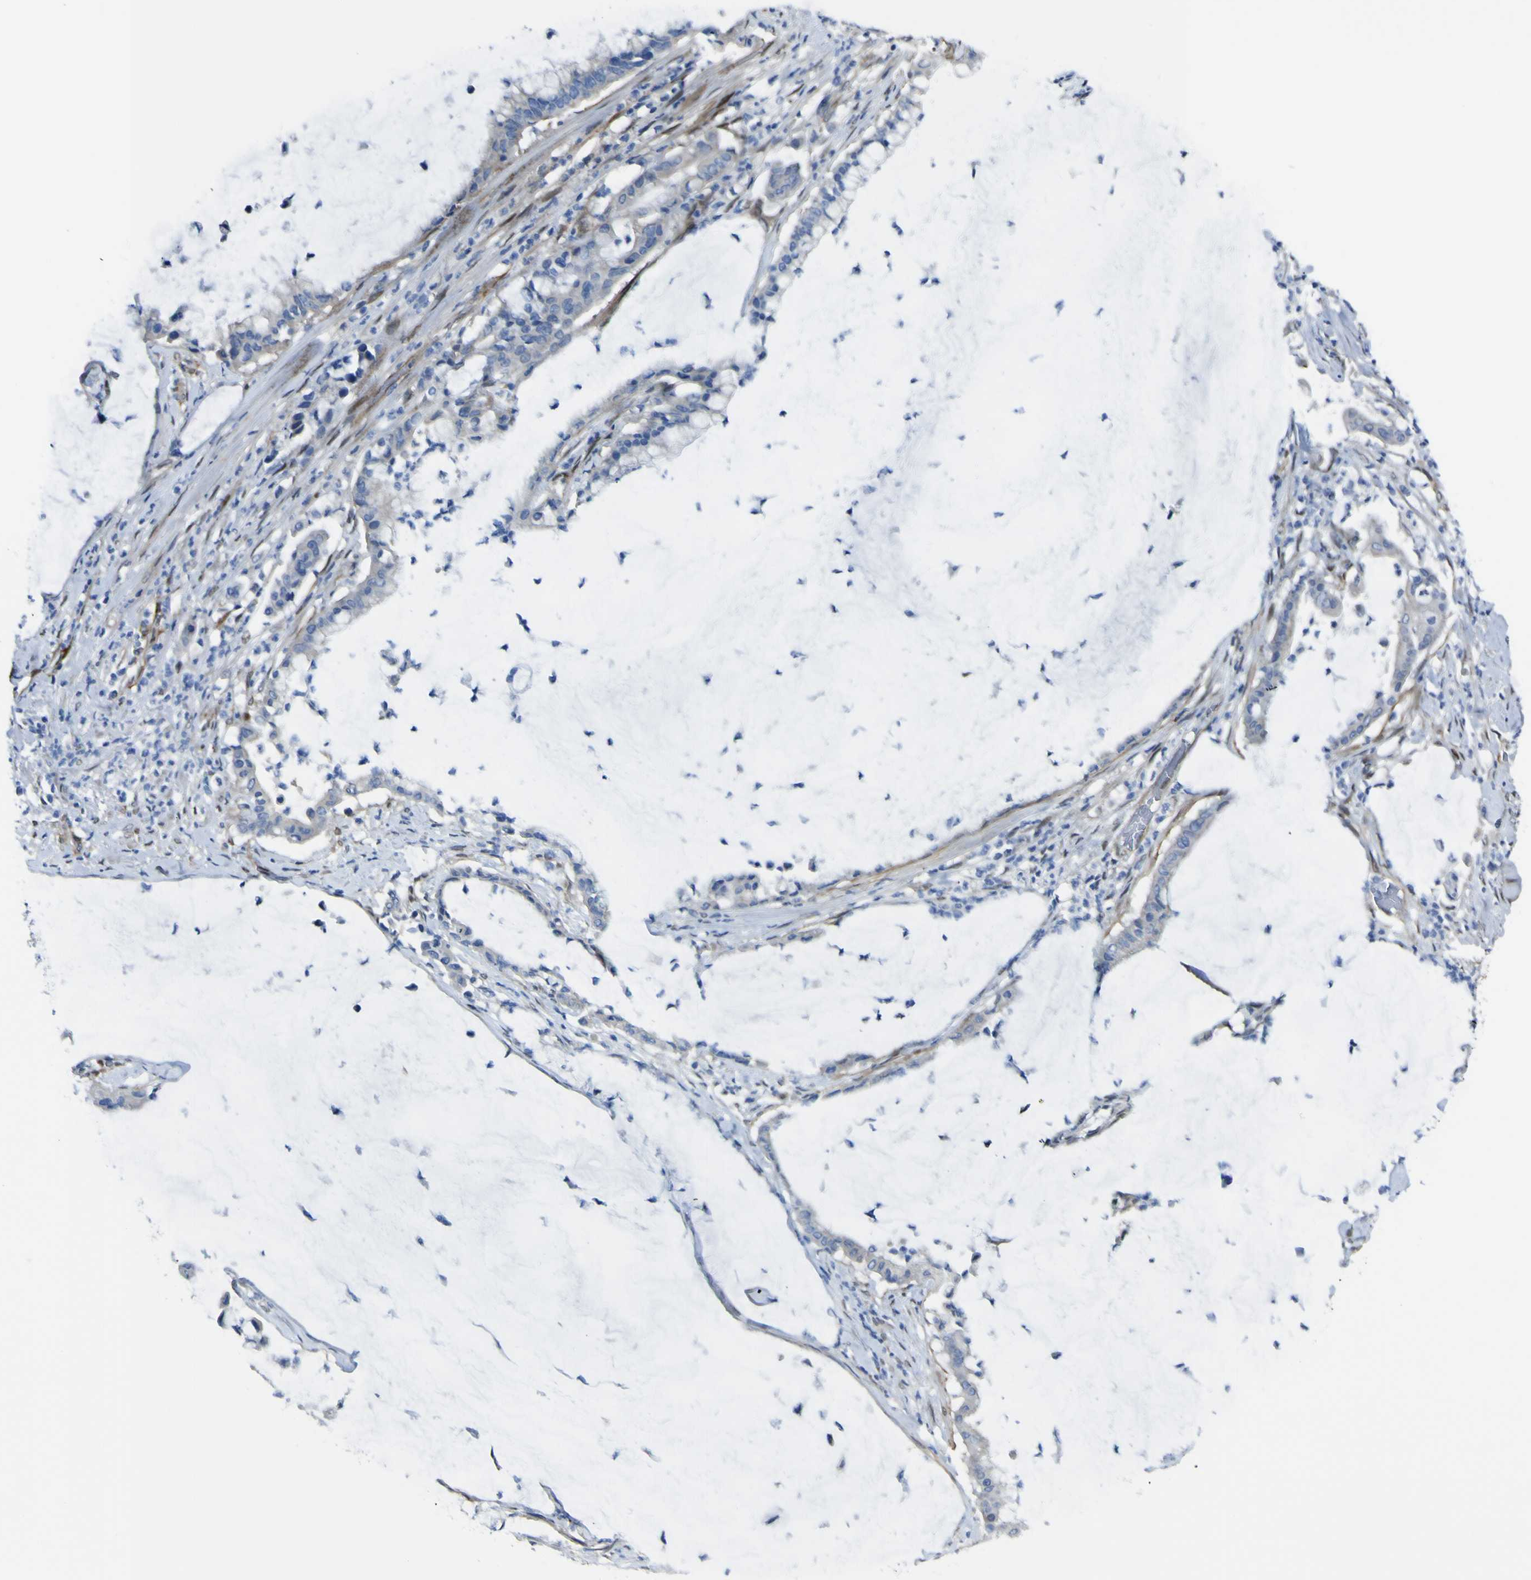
{"staining": {"intensity": "negative", "quantity": "none", "location": "none"}, "tissue": "pancreatic cancer", "cell_type": "Tumor cells", "image_type": "cancer", "snomed": [{"axis": "morphology", "description": "Adenocarcinoma, NOS"}, {"axis": "topography", "description": "Pancreas"}], "caption": "The micrograph shows no significant positivity in tumor cells of pancreatic cancer.", "gene": "LRRN1", "patient": {"sex": "male", "age": 41}}